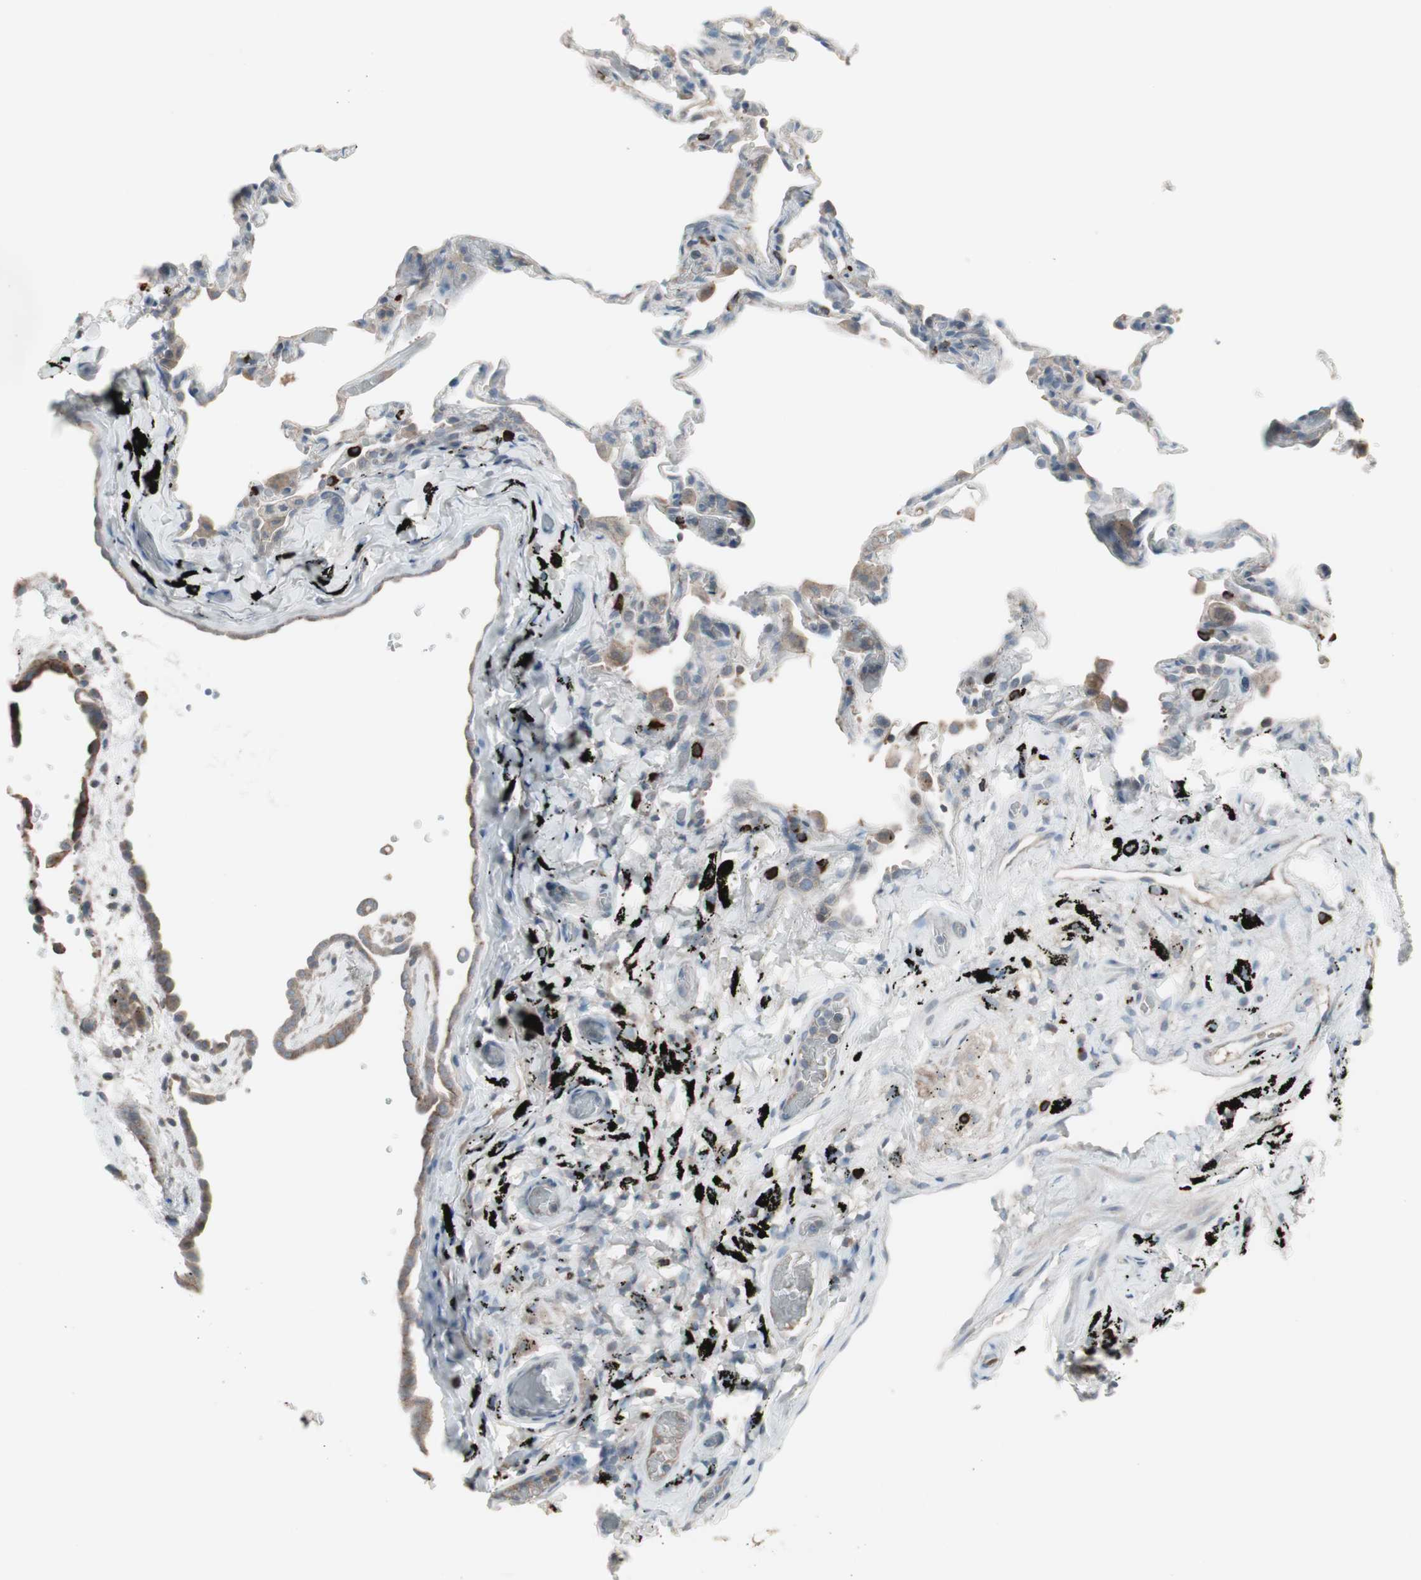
{"staining": {"intensity": "negative", "quantity": "none", "location": "none"}, "tissue": "lung", "cell_type": "Alveolar cells", "image_type": "normal", "snomed": [{"axis": "morphology", "description": "Normal tissue, NOS"}, {"axis": "topography", "description": "Lung"}], "caption": "Immunohistochemistry (IHC) photomicrograph of unremarkable lung: lung stained with DAB displays no significant protein positivity in alveolar cells.", "gene": "ZSCAN32", "patient": {"sex": "male", "age": 59}}